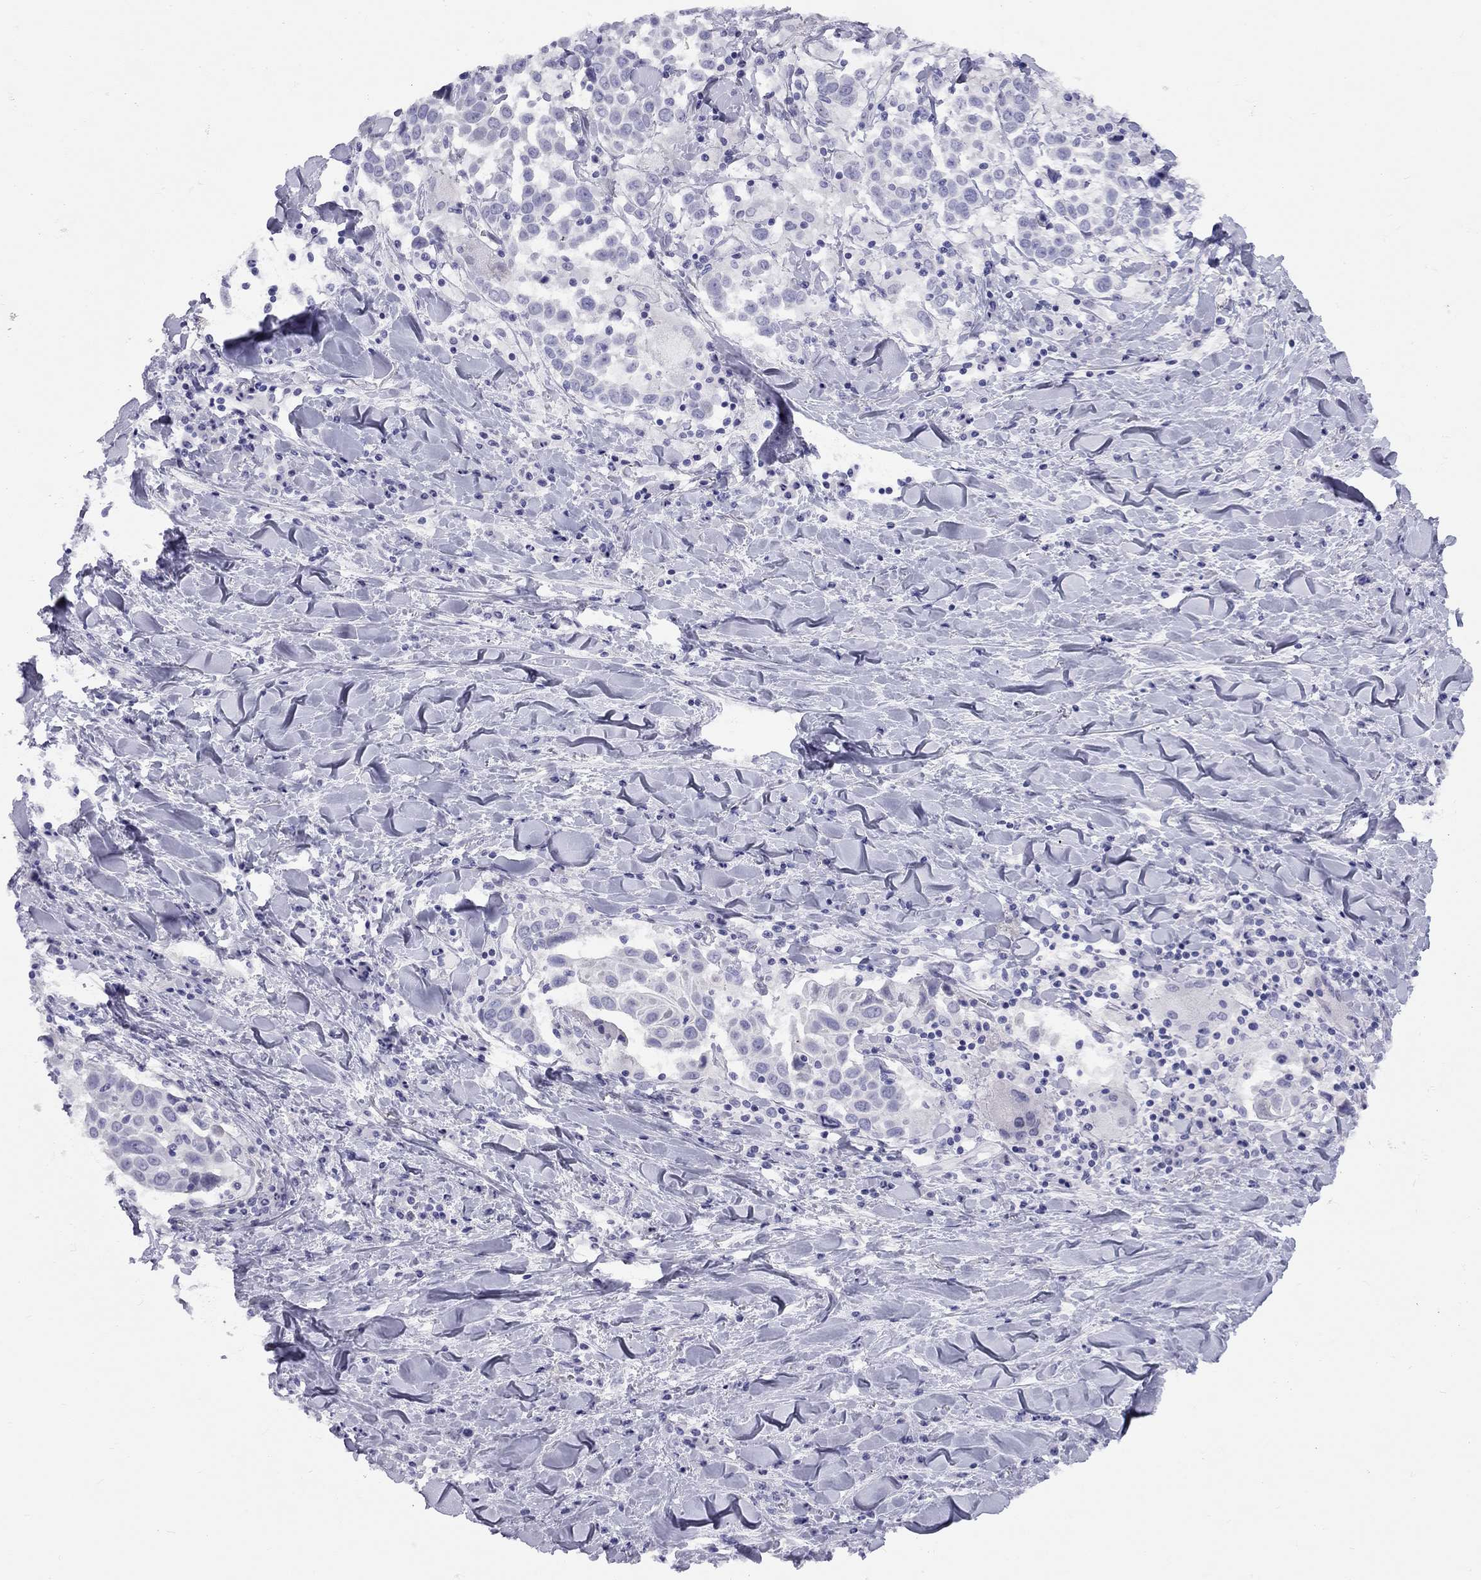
{"staining": {"intensity": "negative", "quantity": "none", "location": "none"}, "tissue": "lung cancer", "cell_type": "Tumor cells", "image_type": "cancer", "snomed": [{"axis": "morphology", "description": "Squamous cell carcinoma, NOS"}, {"axis": "topography", "description": "Lung"}], "caption": "Tumor cells are negative for protein expression in human lung cancer.", "gene": "FSCN3", "patient": {"sex": "male", "age": 57}}